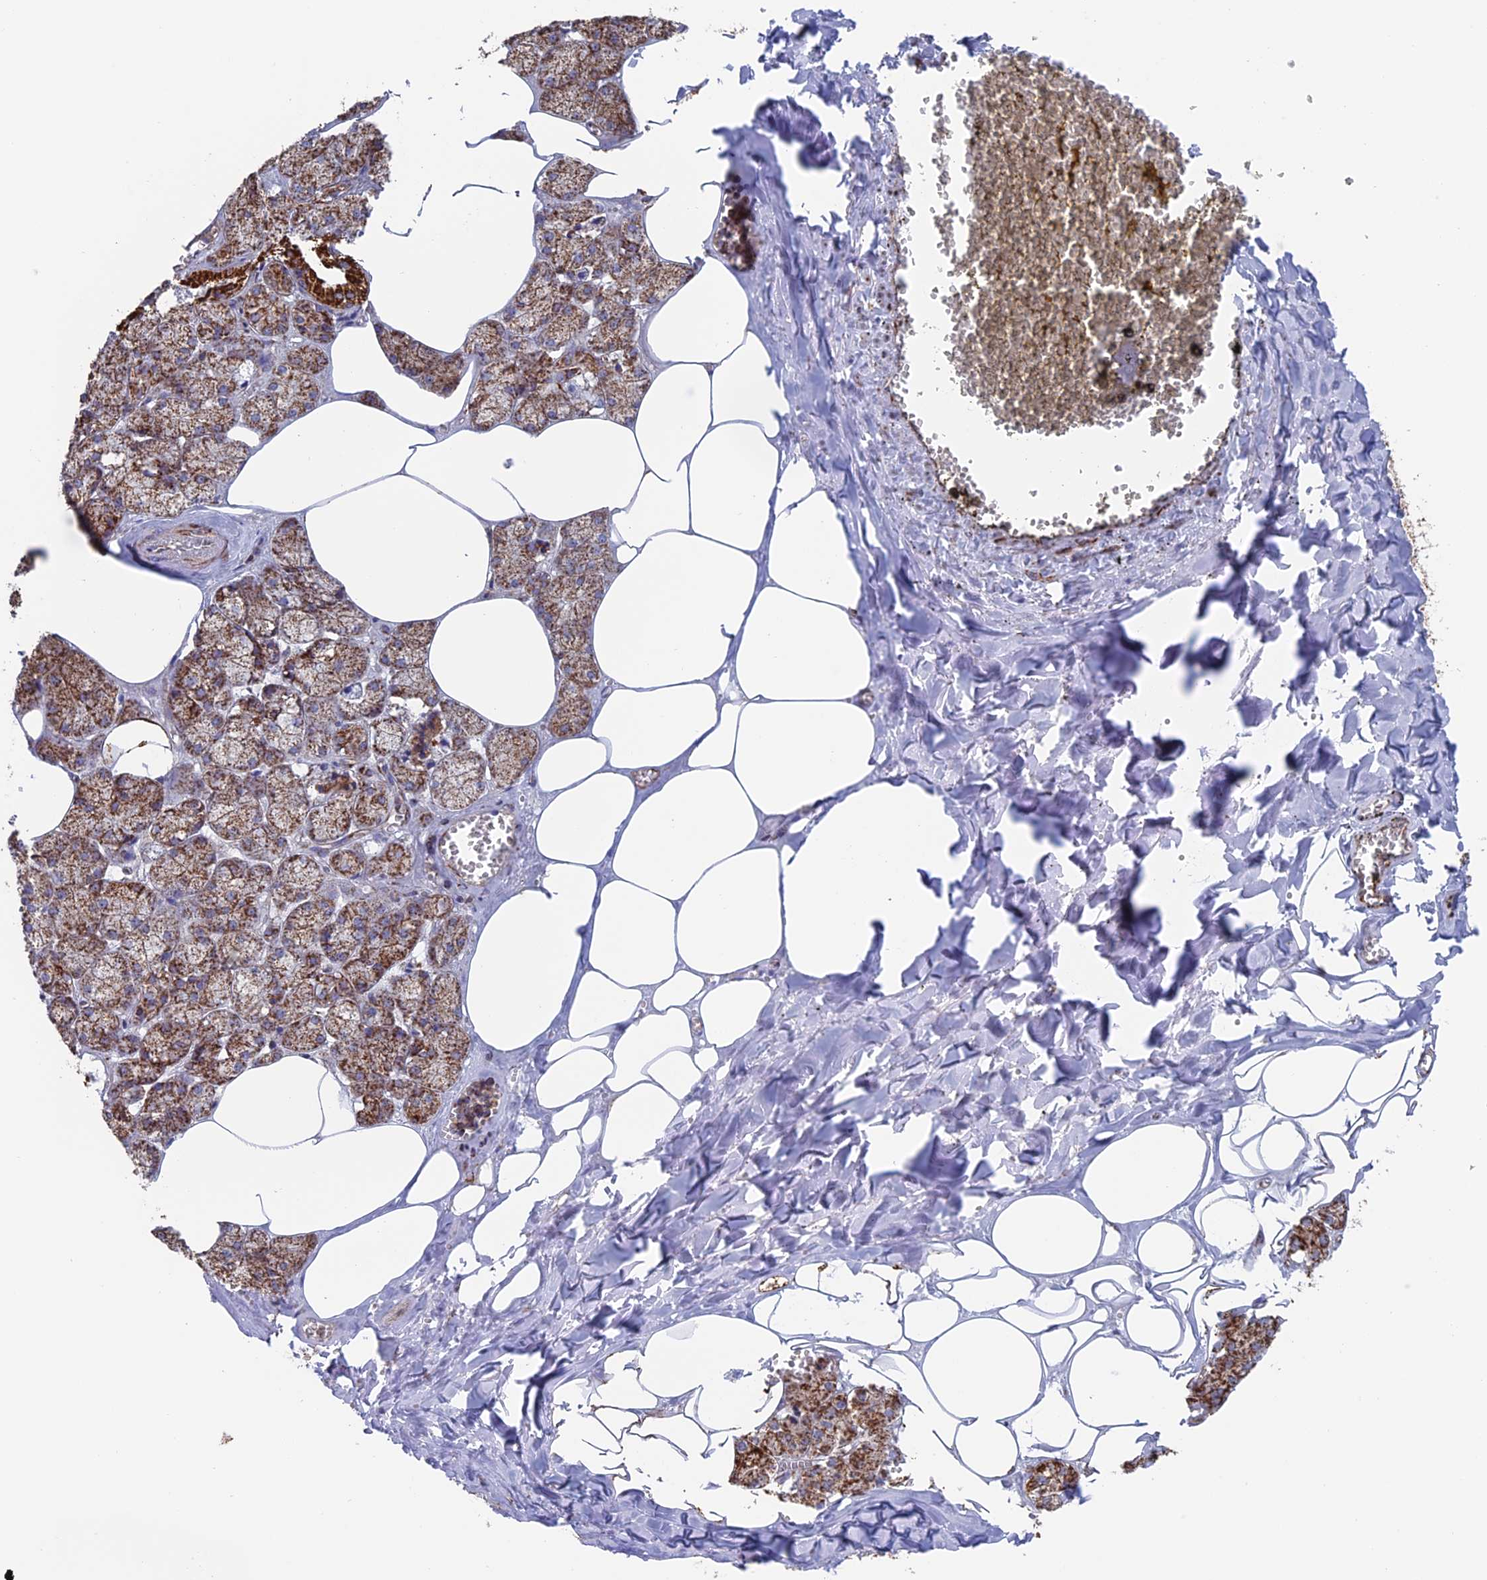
{"staining": {"intensity": "strong", "quantity": "25%-75%", "location": "cytoplasmic/membranous"}, "tissue": "salivary gland", "cell_type": "Glandular cells", "image_type": "normal", "snomed": [{"axis": "morphology", "description": "Normal tissue, NOS"}, {"axis": "topography", "description": "Salivary gland"}], "caption": "Immunohistochemical staining of benign salivary gland demonstrates high levels of strong cytoplasmic/membranous staining in approximately 25%-75% of glandular cells.", "gene": "DTYMK", "patient": {"sex": "male", "age": 62}}